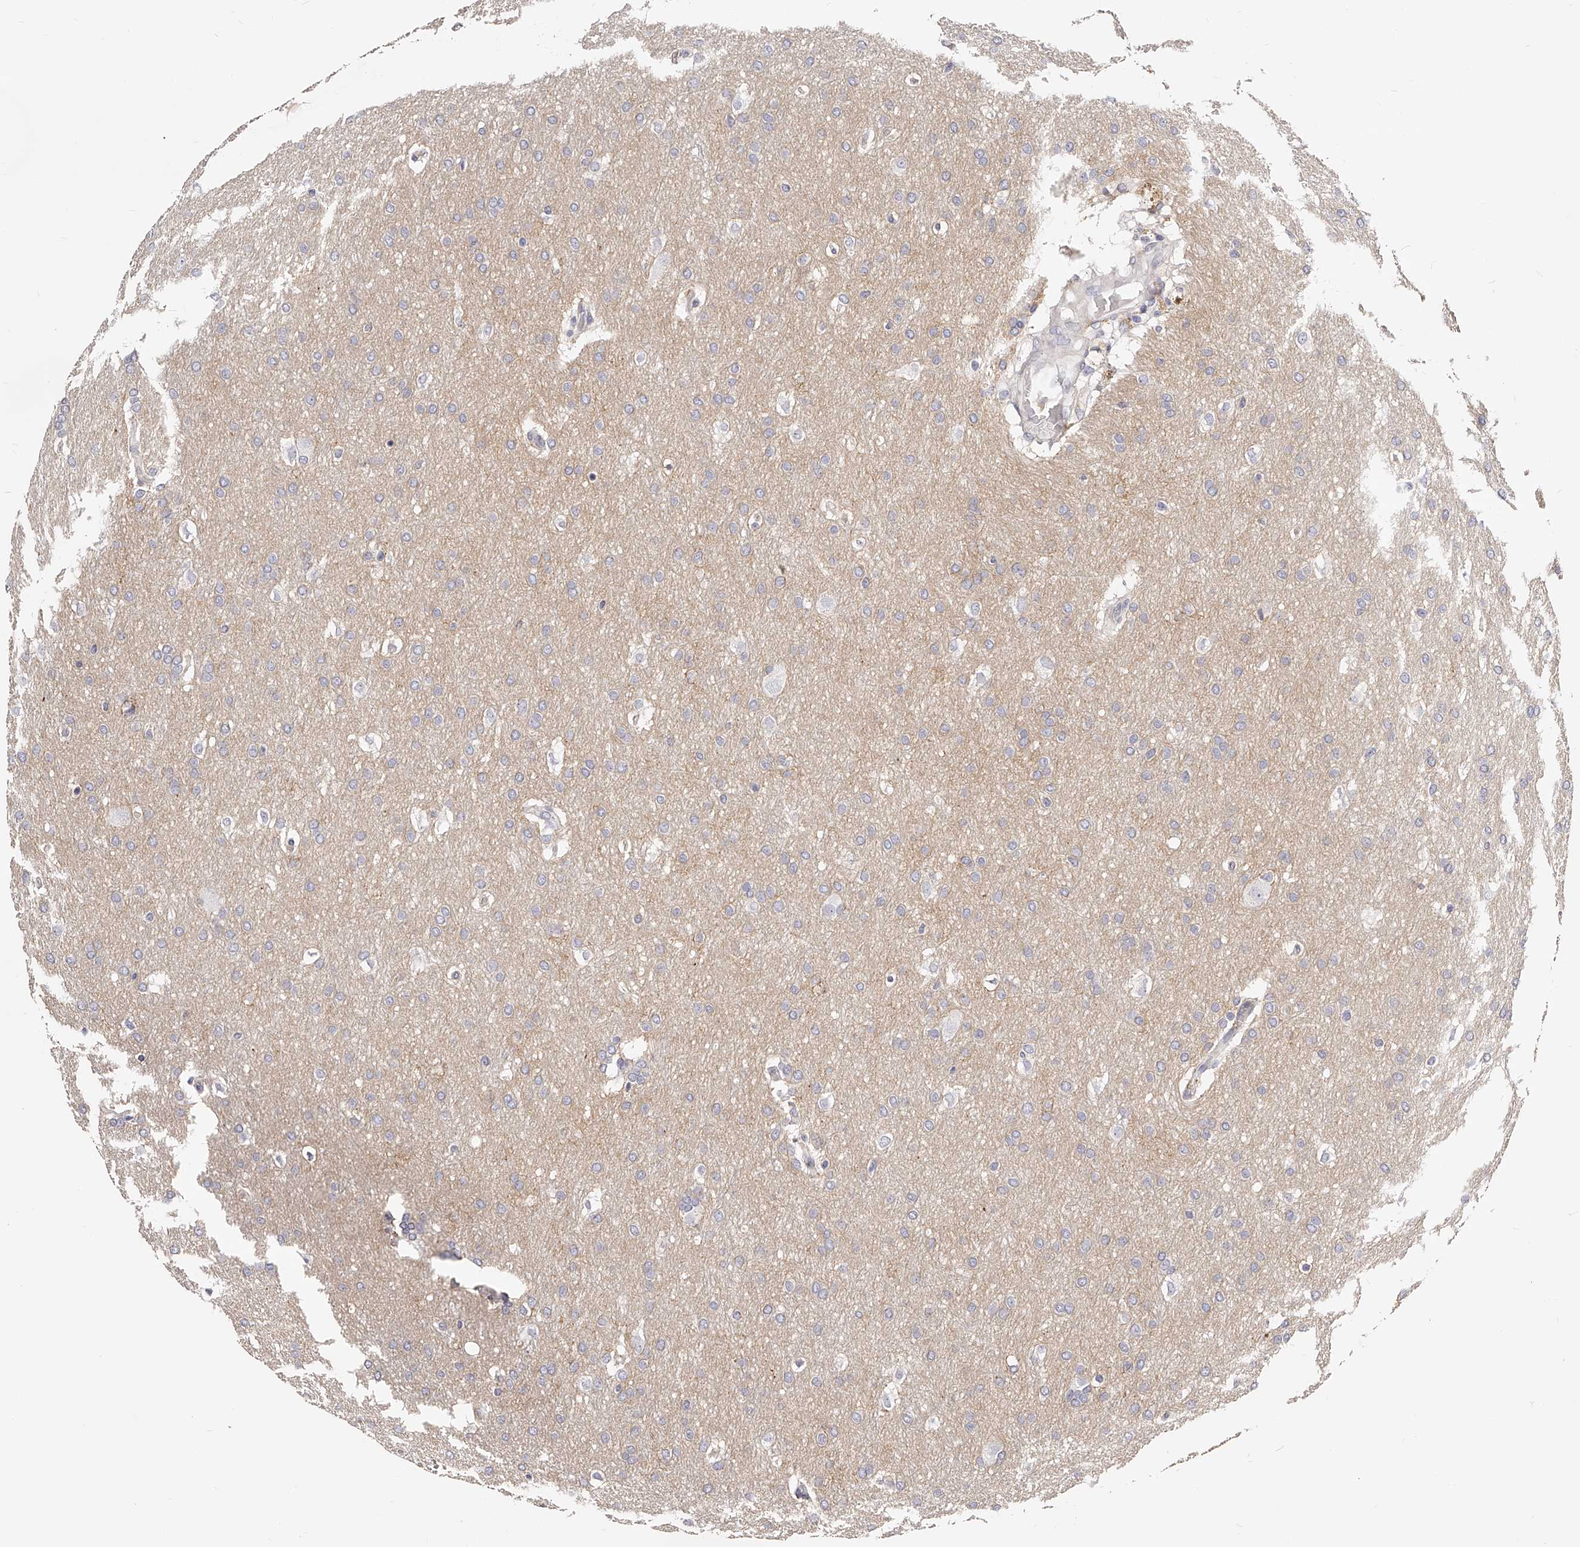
{"staining": {"intensity": "weak", "quantity": "<25%", "location": "cytoplasmic/membranous"}, "tissue": "glioma", "cell_type": "Tumor cells", "image_type": "cancer", "snomed": [{"axis": "morphology", "description": "Glioma, malignant, Low grade"}, {"axis": "topography", "description": "Brain"}], "caption": "Immunohistochemistry (IHC) of glioma shows no positivity in tumor cells.", "gene": "CD82", "patient": {"sex": "female", "age": 37}}